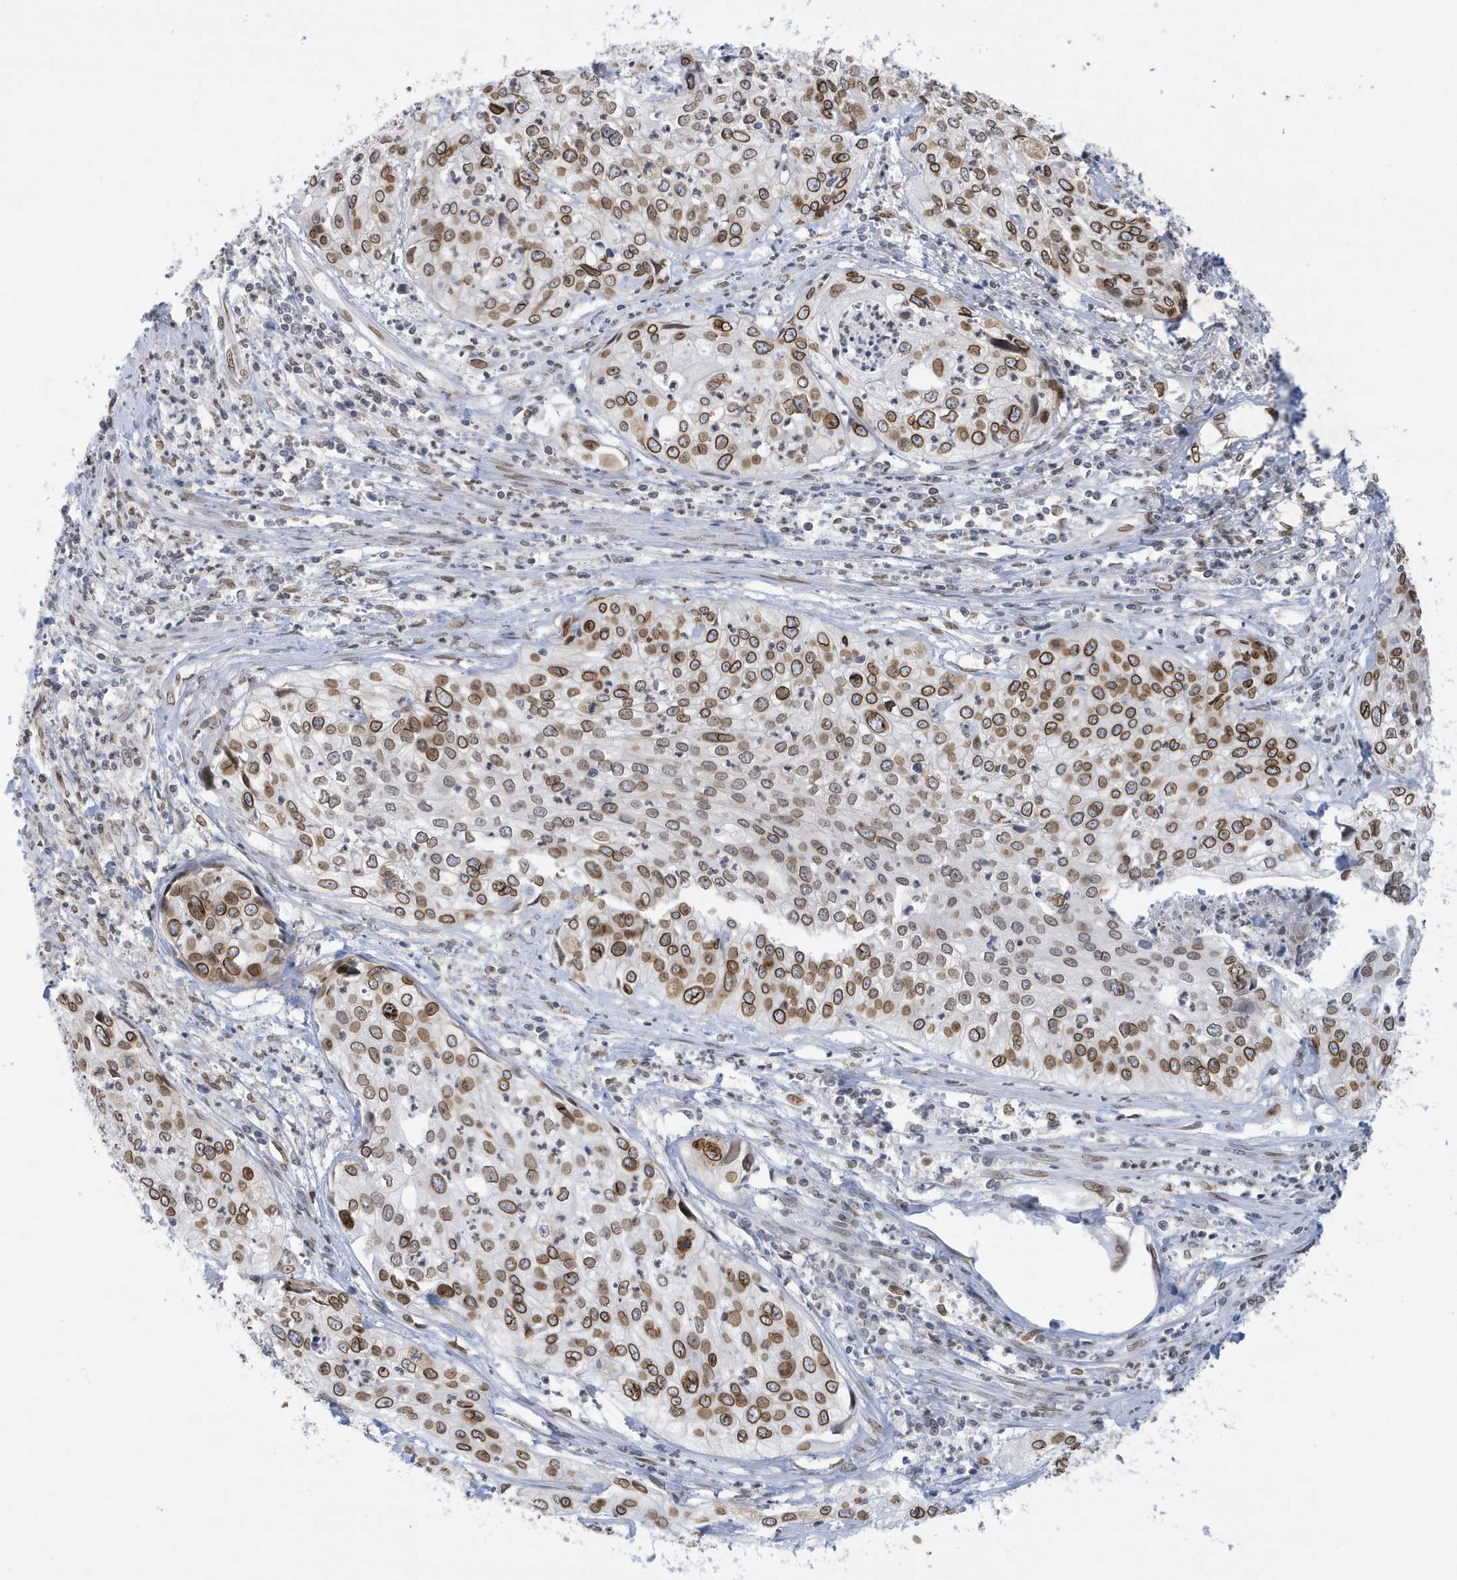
{"staining": {"intensity": "moderate", "quantity": ">75%", "location": "cytoplasmic/membranous,nuclear"}, "tissue": "cervical cancer", "cell_type": "Tumor cells", "image_type": "cancer", "snomed": [{"axis": "morphology", "description": "Squamous cell carcinoma, NOS"}, {"axis": "topography", "description": "Cervix"}], "caption": "The photomicrograph exhibits a brown stain indicating the presence of a protein in the cytoplasmic/membranous and nuclear of tumor cells in squamous cell carcinoma (cervical).", "gene": "PCYT1A", "patient": {"sex": "female", "age": 31}}